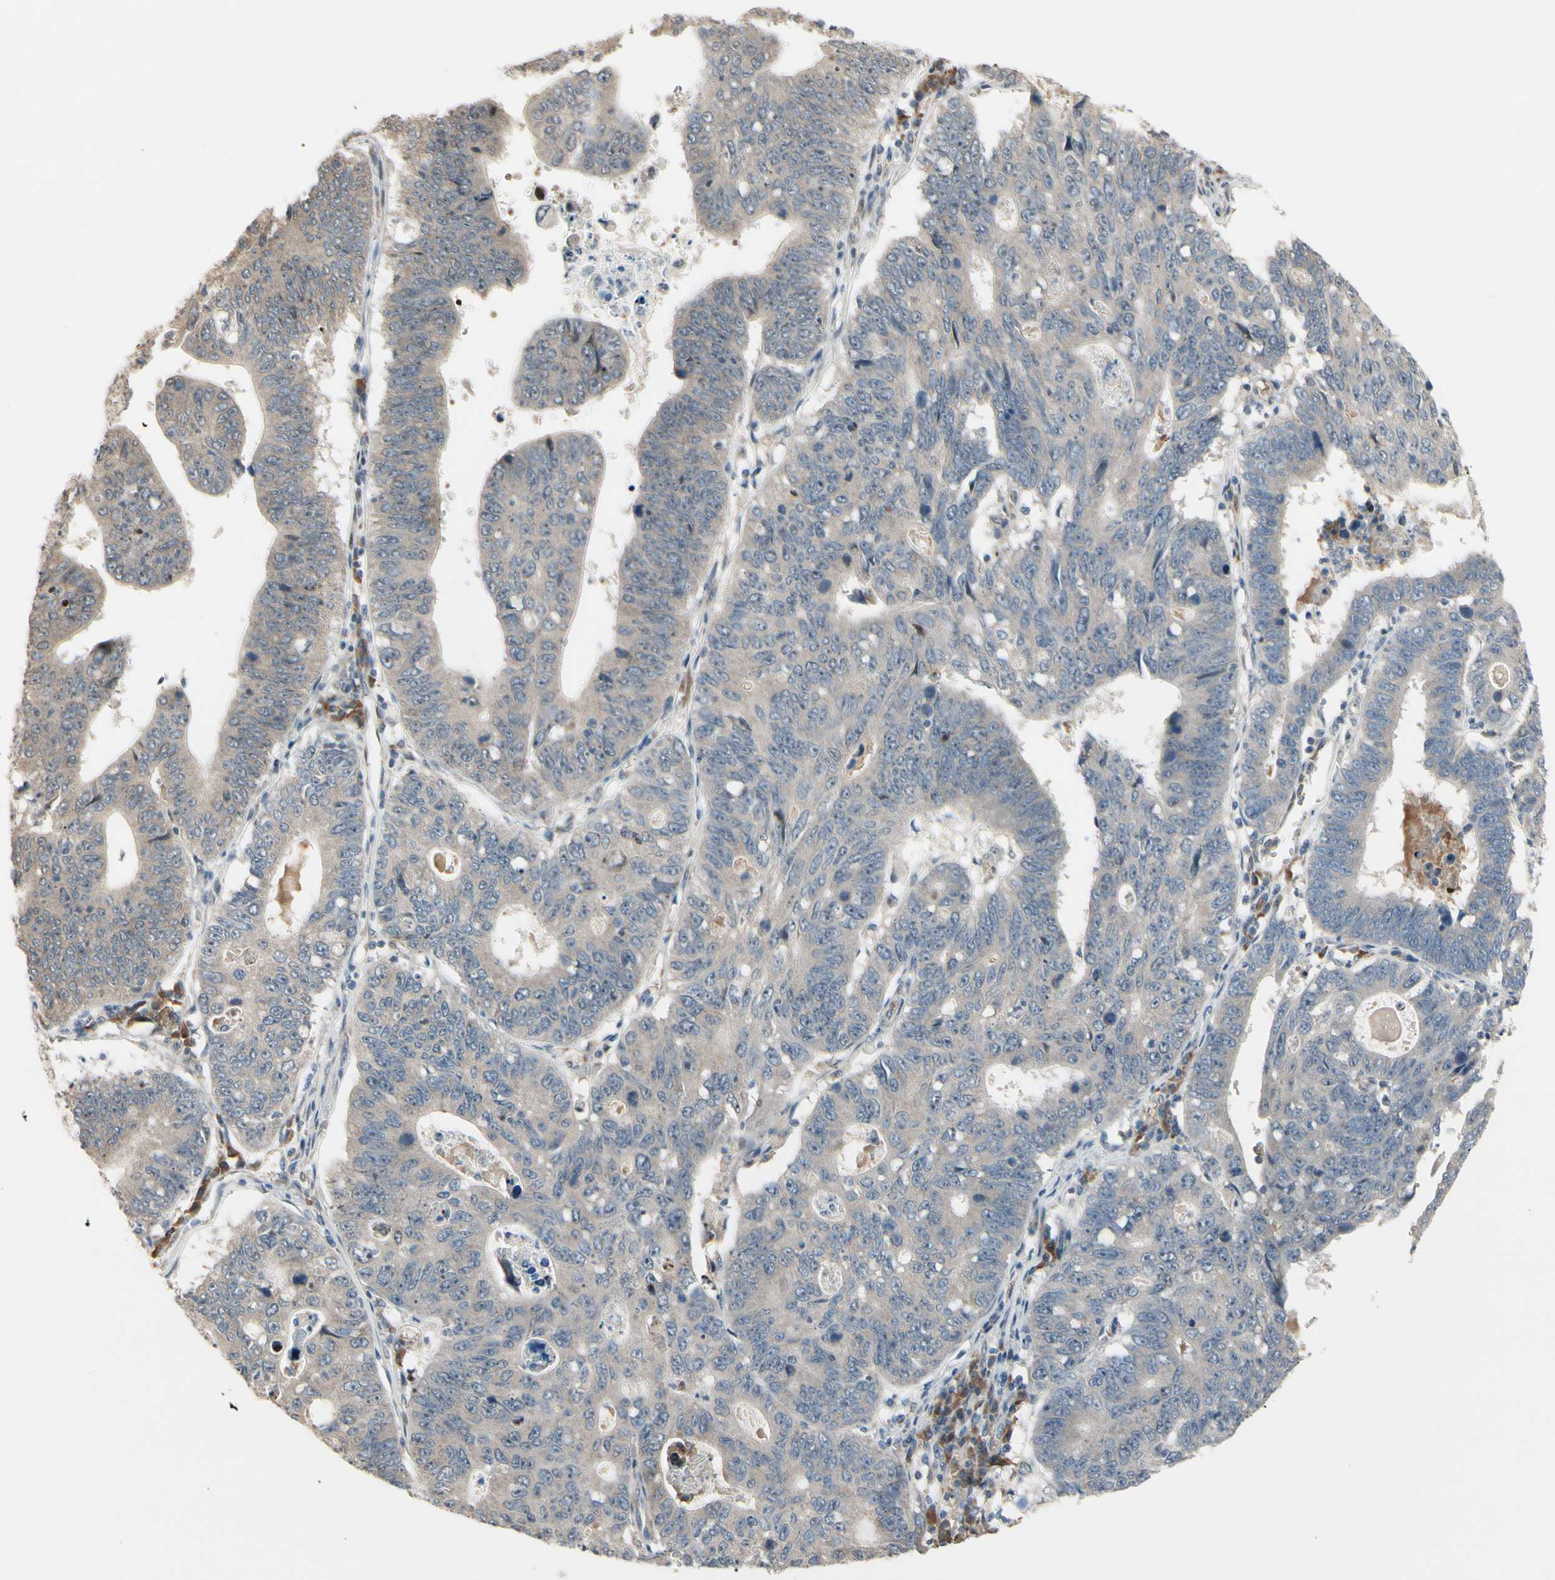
{"staining": {"intensity": "weak", "quantity": "<25%", "location": "cytoplasmic/membranous"}, "tissue": "stomach cancer", "cell_type": "Tumor cells", "image_type": "cancer", "snomed": [{"axis": "morphology", "description": "Adenocarcinoma, NOS"}, {"axis": "topography", "description": "Stomach"}], "caption": "Immunohistochemical staining of stomach adenocarcinoma reveals no significant staining in tumor cells.", "gene": "SNX29", "patient": {"sex": "male", "age": 59}}